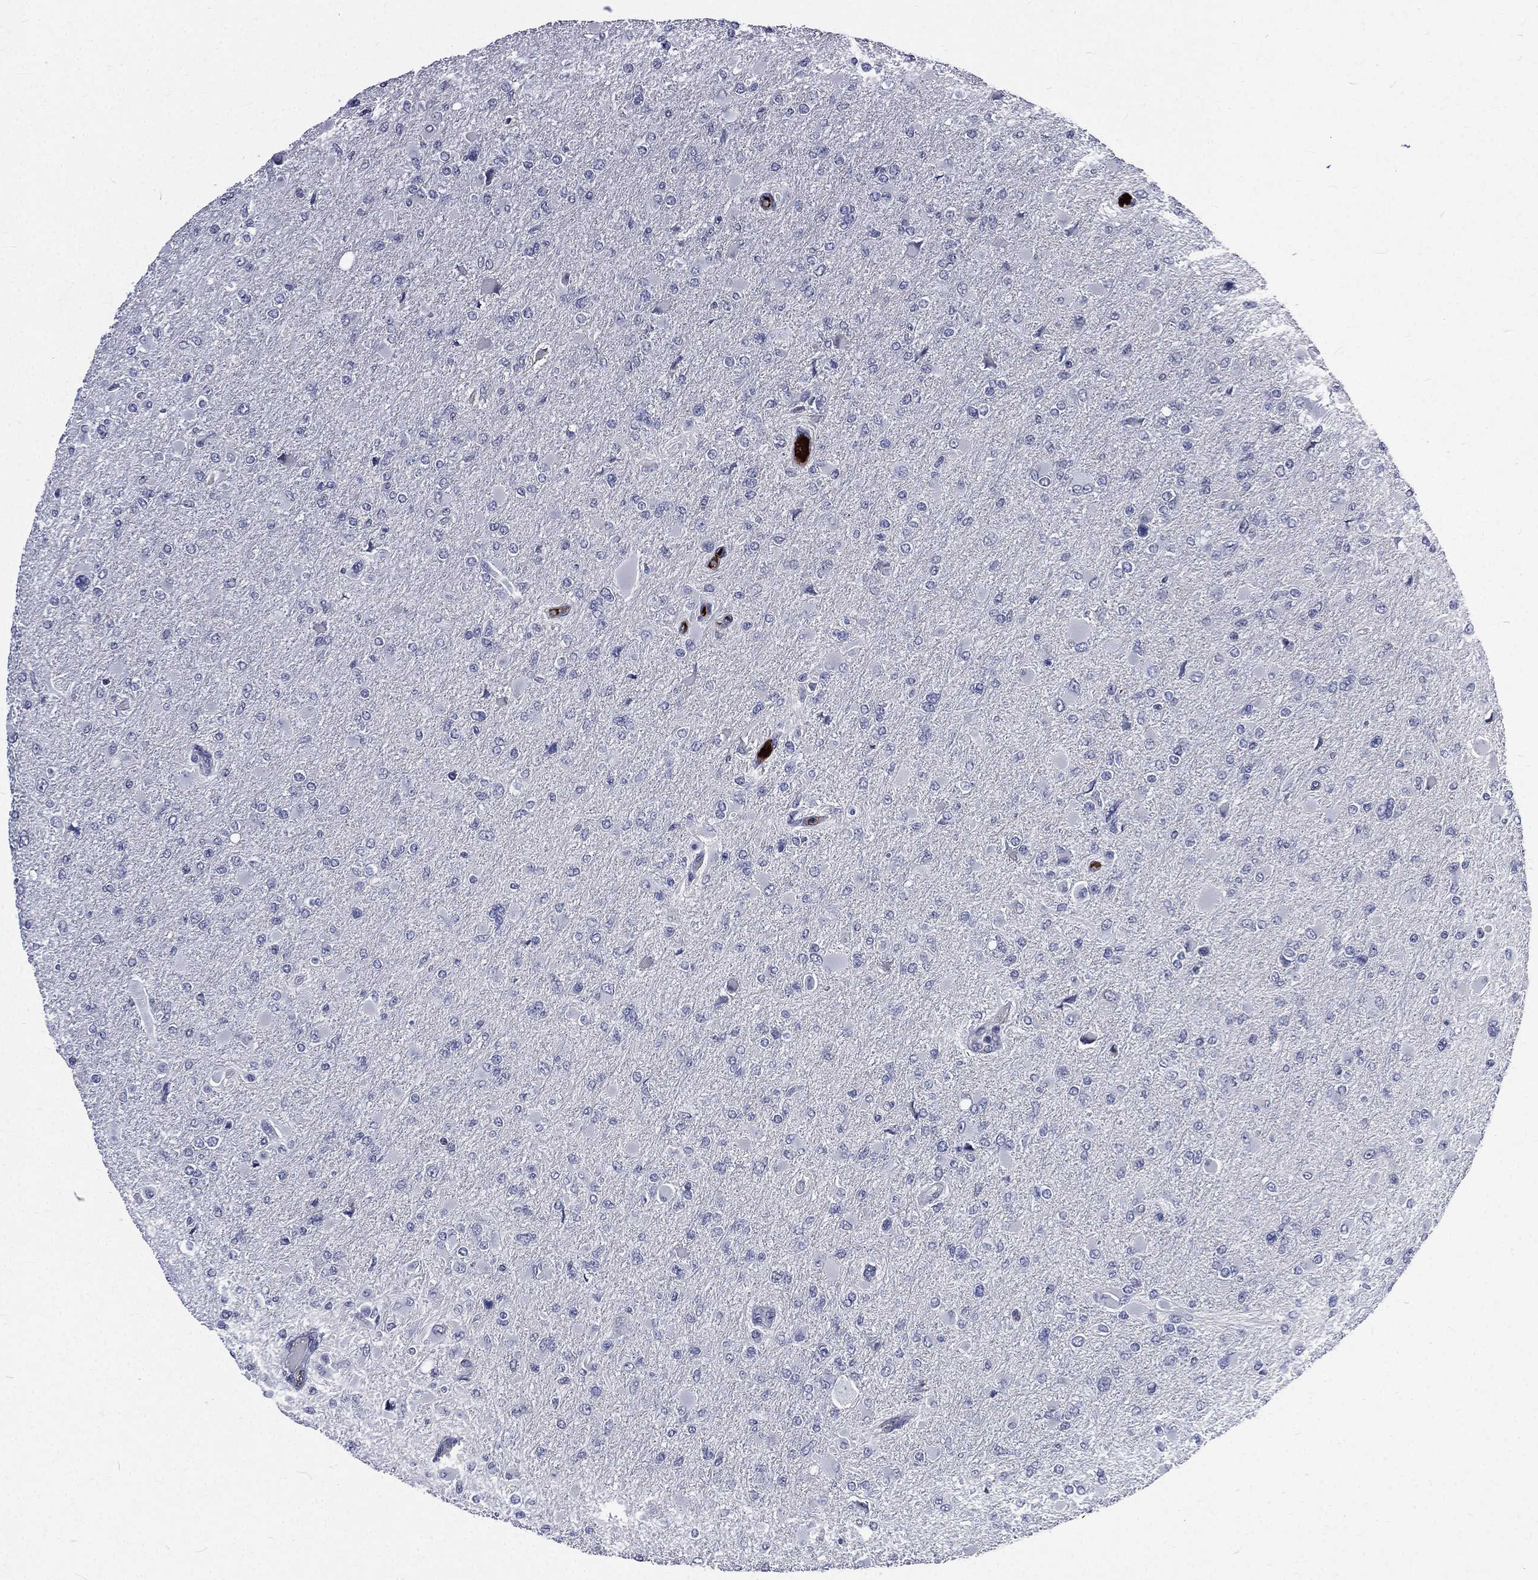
{"staining": {"intensity": "negative", "quantity": "none", "location": "none"}, "tissue": "glioma", "cell_type": "Tumor cells", "image_type": "cancer", "snomed": [{"axis": "morphology", "description": "Glioma, malignant, High grade"}, {"axis": "topography", "description": "Cerebral cortex"}], "caption": "A micrograph of human glioma is negative for staining in tumor cells.", "gene": "FGG", "patient": {"sex": "female", "age": 36}}